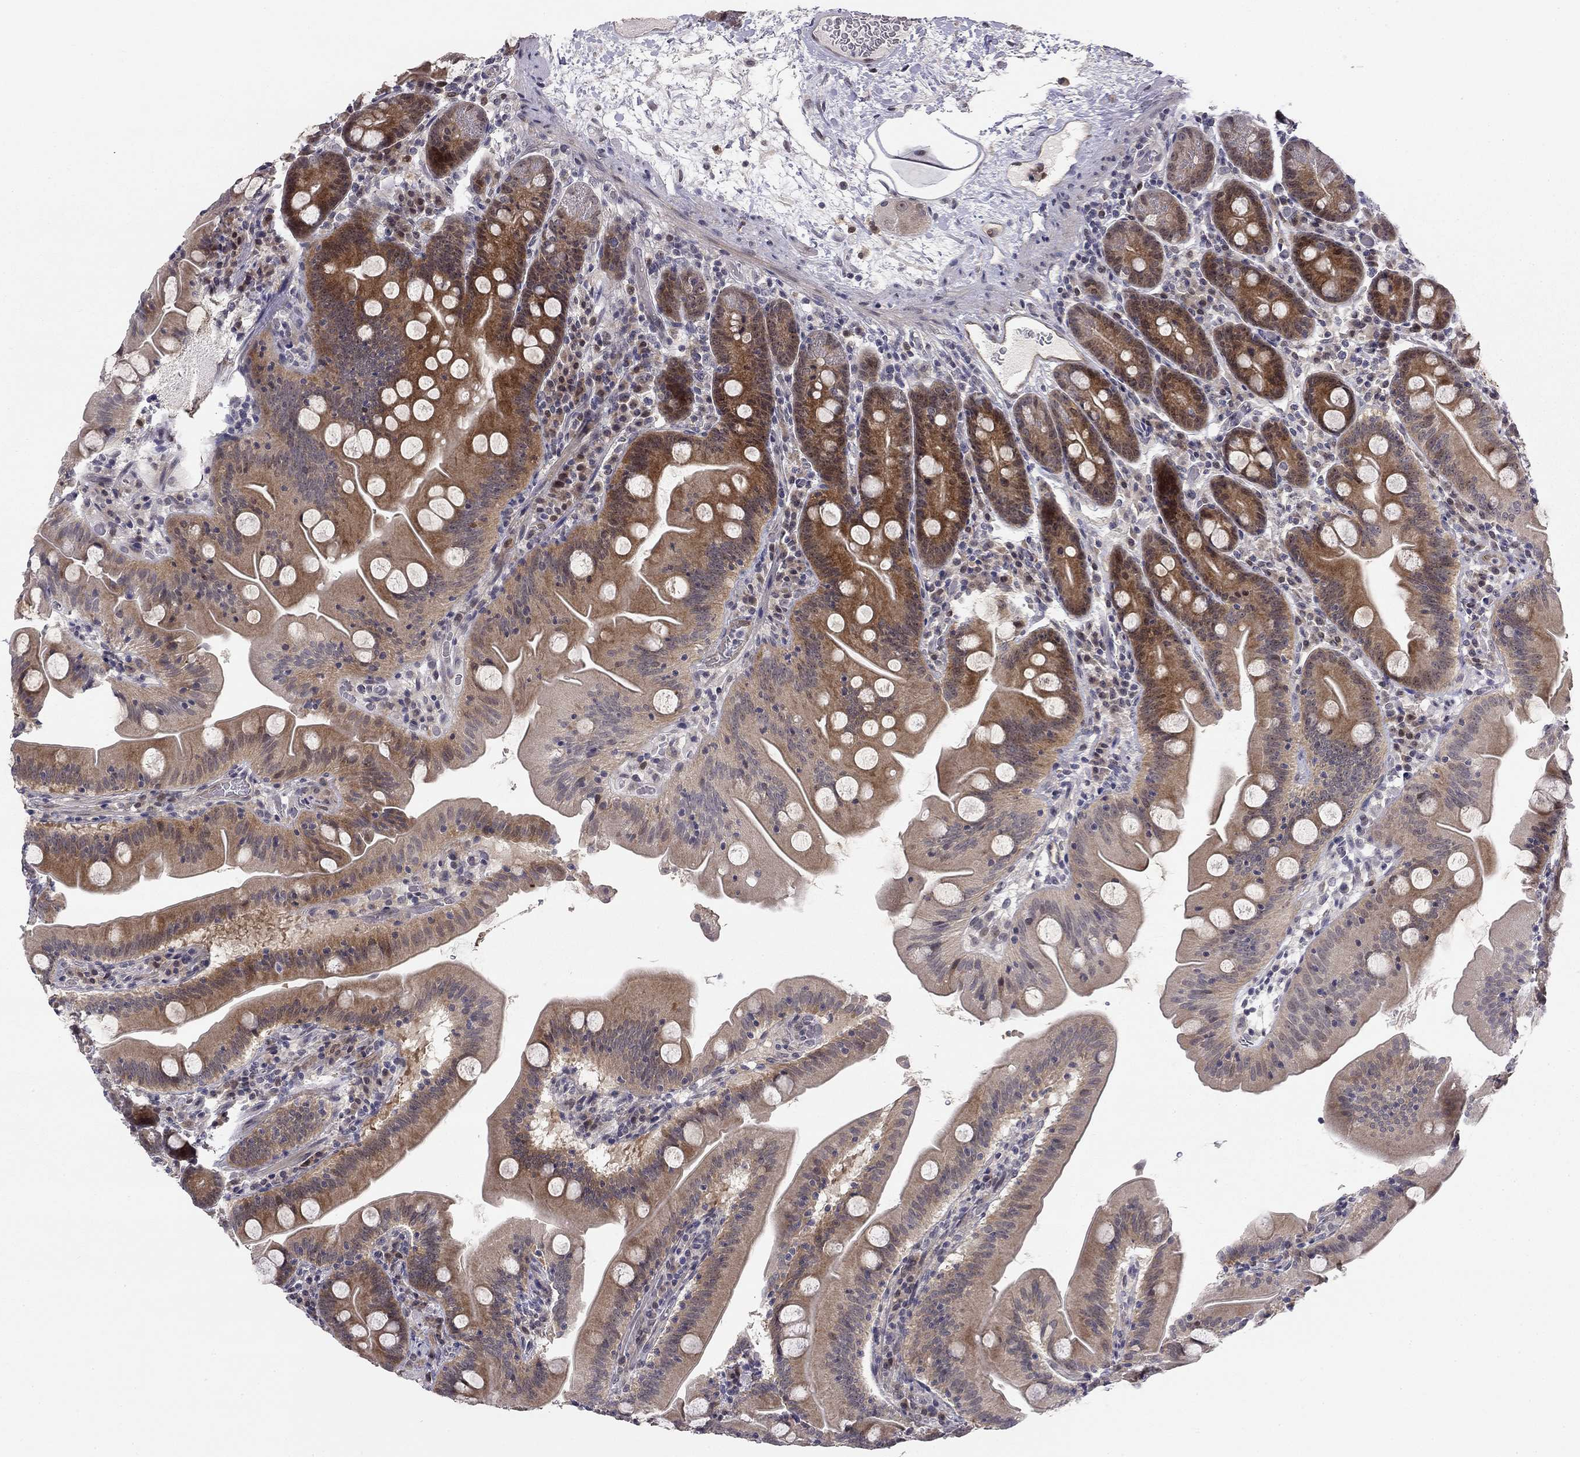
{"staining": {"intensity": "moderate", "quantity": ">75%", "location": "cytoplasmic/membranous"}, "tissue": "small intestine", "cell_type": "Glandular cells", "image_type": "normal", "snomed": [{"axis": "morphology", "description": "Normal tissue, NOS"}, {"axis": "topography", "description": "Small intestine"}], "caption": "IHC (DAB (3,3'-diaminobenzidine)) staining of normal human small intestine exhibits moderate cytoplasmic/membranous protein positivity in about >75% of glandular cells. The staining was performed using DAB (3,3'-diaminobenzidine), with brown indicating positive protein expression. Nuclei are stained blue with hematoxylin.", "gene": "STXBP6", "patient": {"sex": "male", "age": 37}}